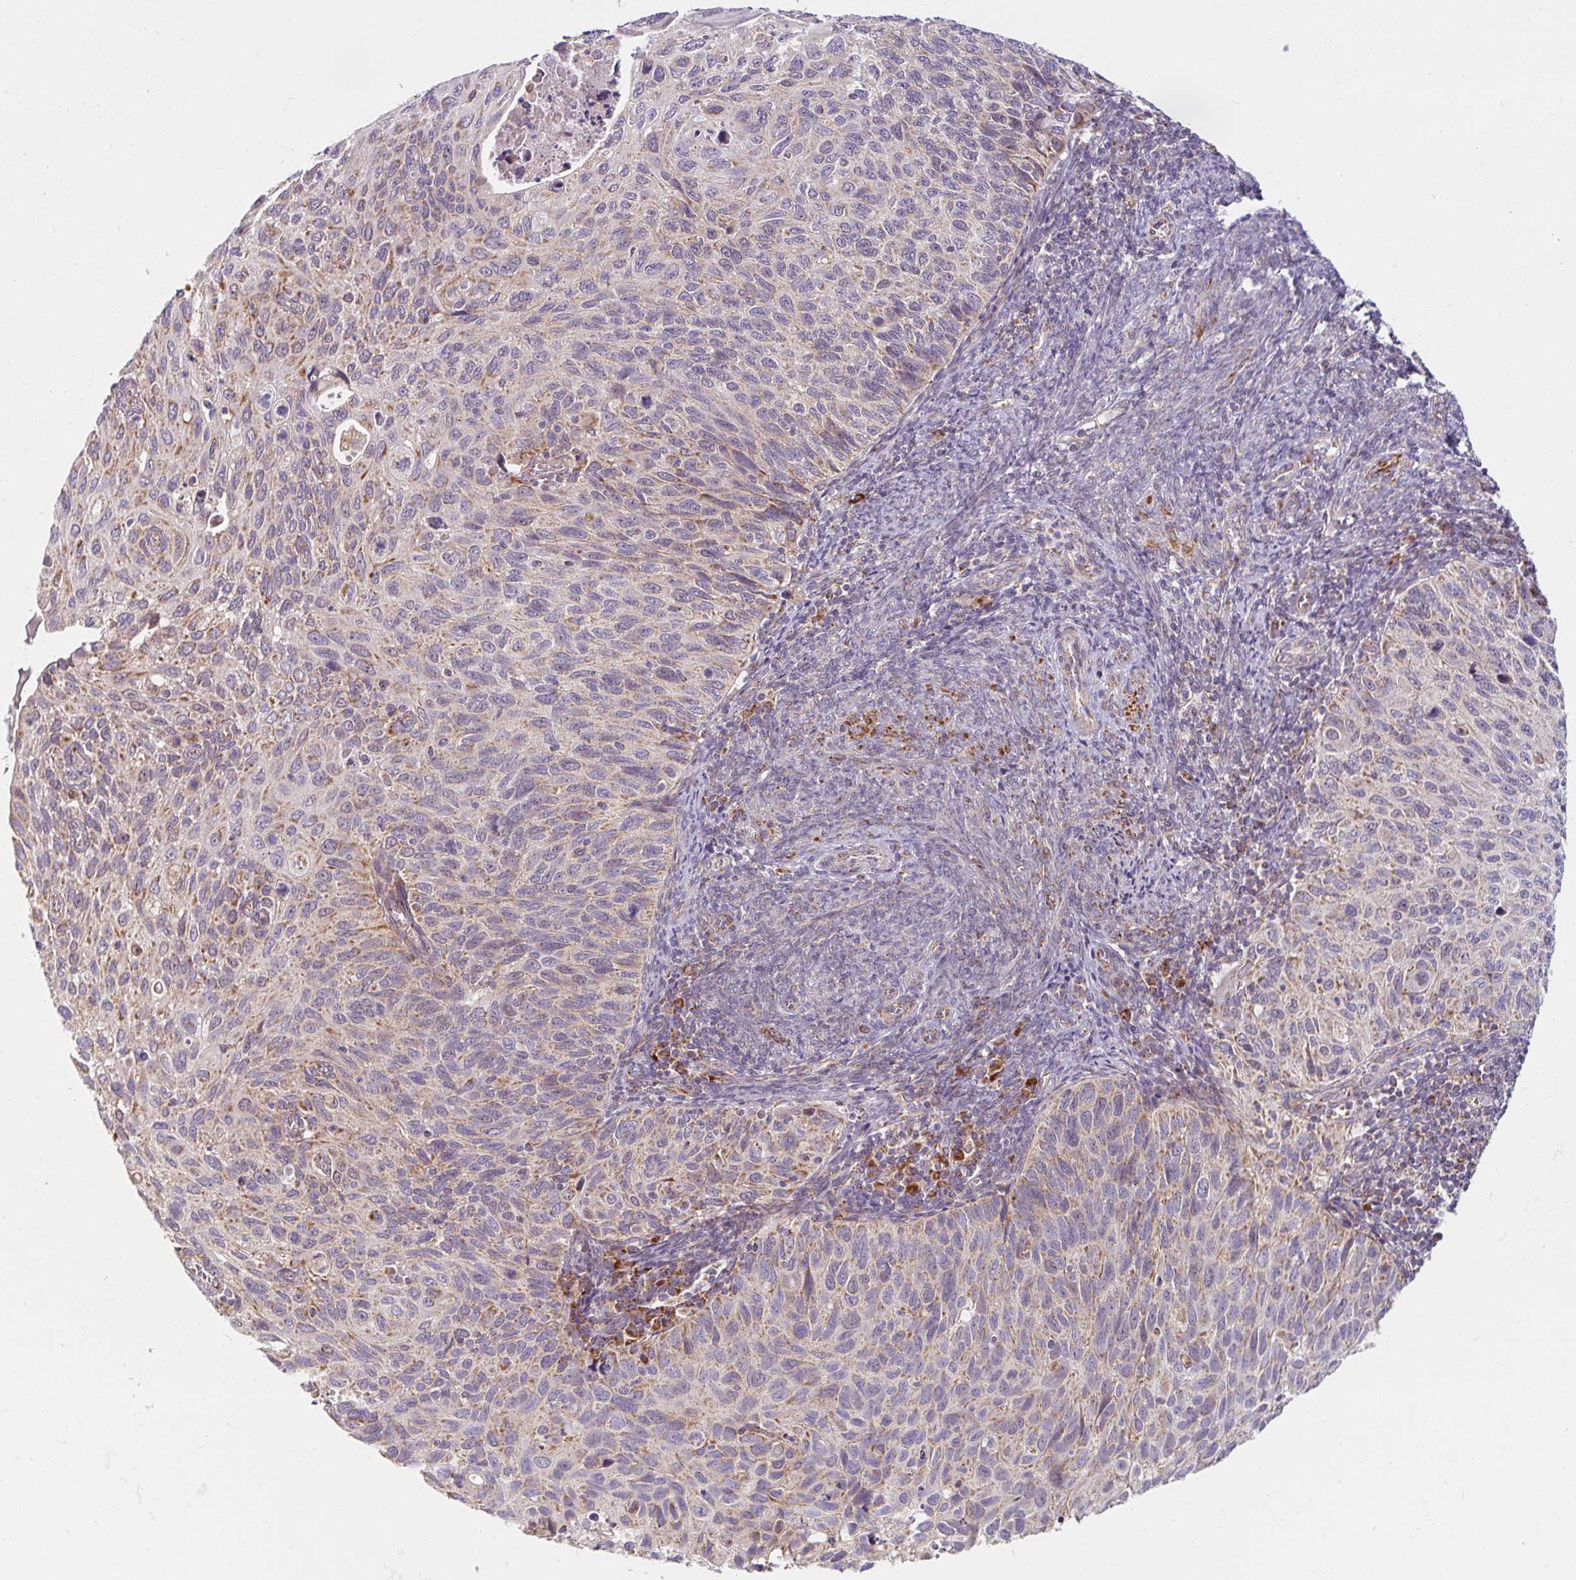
{"staining": {"intensity": "weak", "quantity": "25%-75%", "location": "cytoplasmic/membranous"}, "tissue": "cervical cancer", "cell_type": "Tumor cells", "image_type": "cancer", "snomed": [{"axis": "morphology", "description": "Squamous cell carcinoma, NOS"}, {"axis": "topography", "description": "Cervix"}], "caption": "Human squamous cell carcinoma (cervical) stained for a protein (brown) displays weak cytoplasmic/membranous positive staining in about 25%-75% of tumor cells.", "gene": "SKP2", "patient": {"sex": "female", "age": 70}}